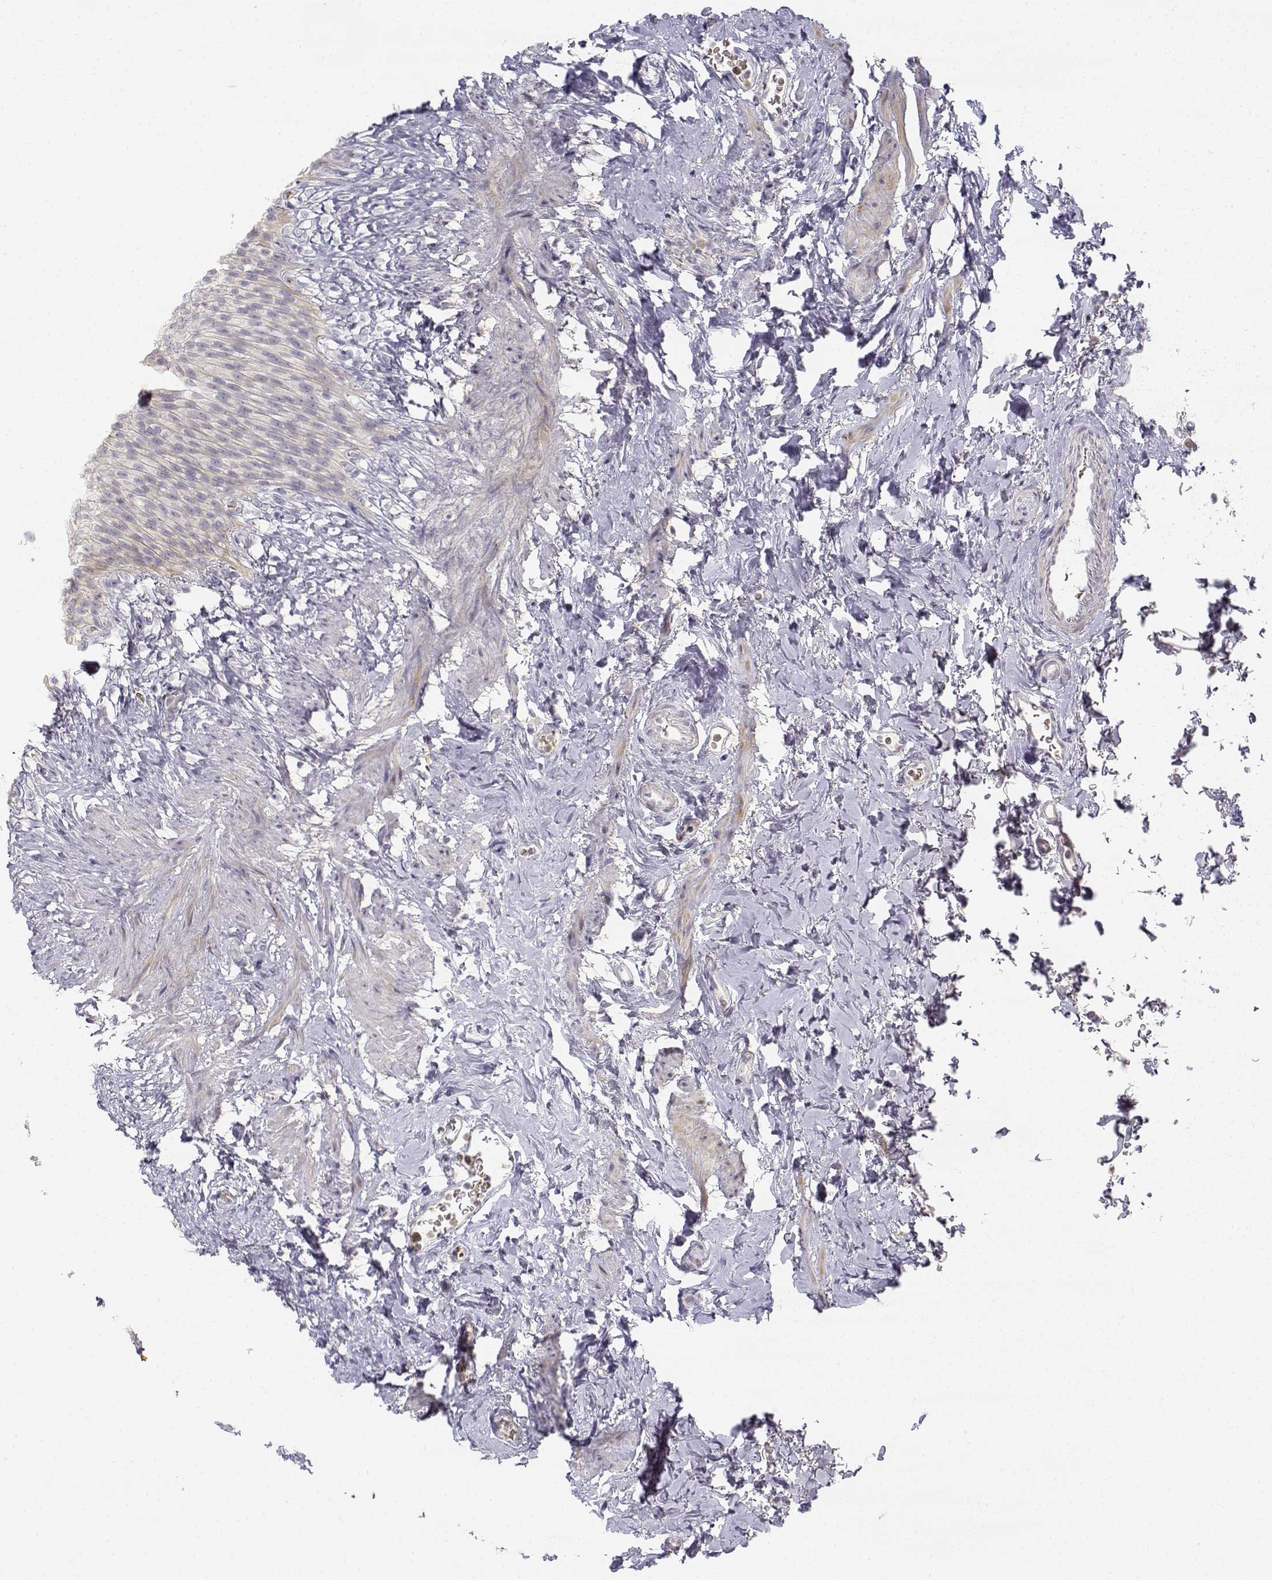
{"staining": {"intensity": "negative", "quantity": "none", "location": "none"}, "tissue": "urinary bladder", "cell_type": "Urothelial cells", "image_type": "normal", "snomed": [{"axis": "morphology", "description": "Normal tissue, NOS"}, {"axis": "topography", "description": "Urinary bladder"}, {"axis": "topography", "description": "Prostate"}], "caption": "Immunohistochemistry of normal urinary bladder demonstrates no positivity in urothelial cells.", "gene": "GLIPR1L2", "patient": {"sex": "male", "age": 76}}